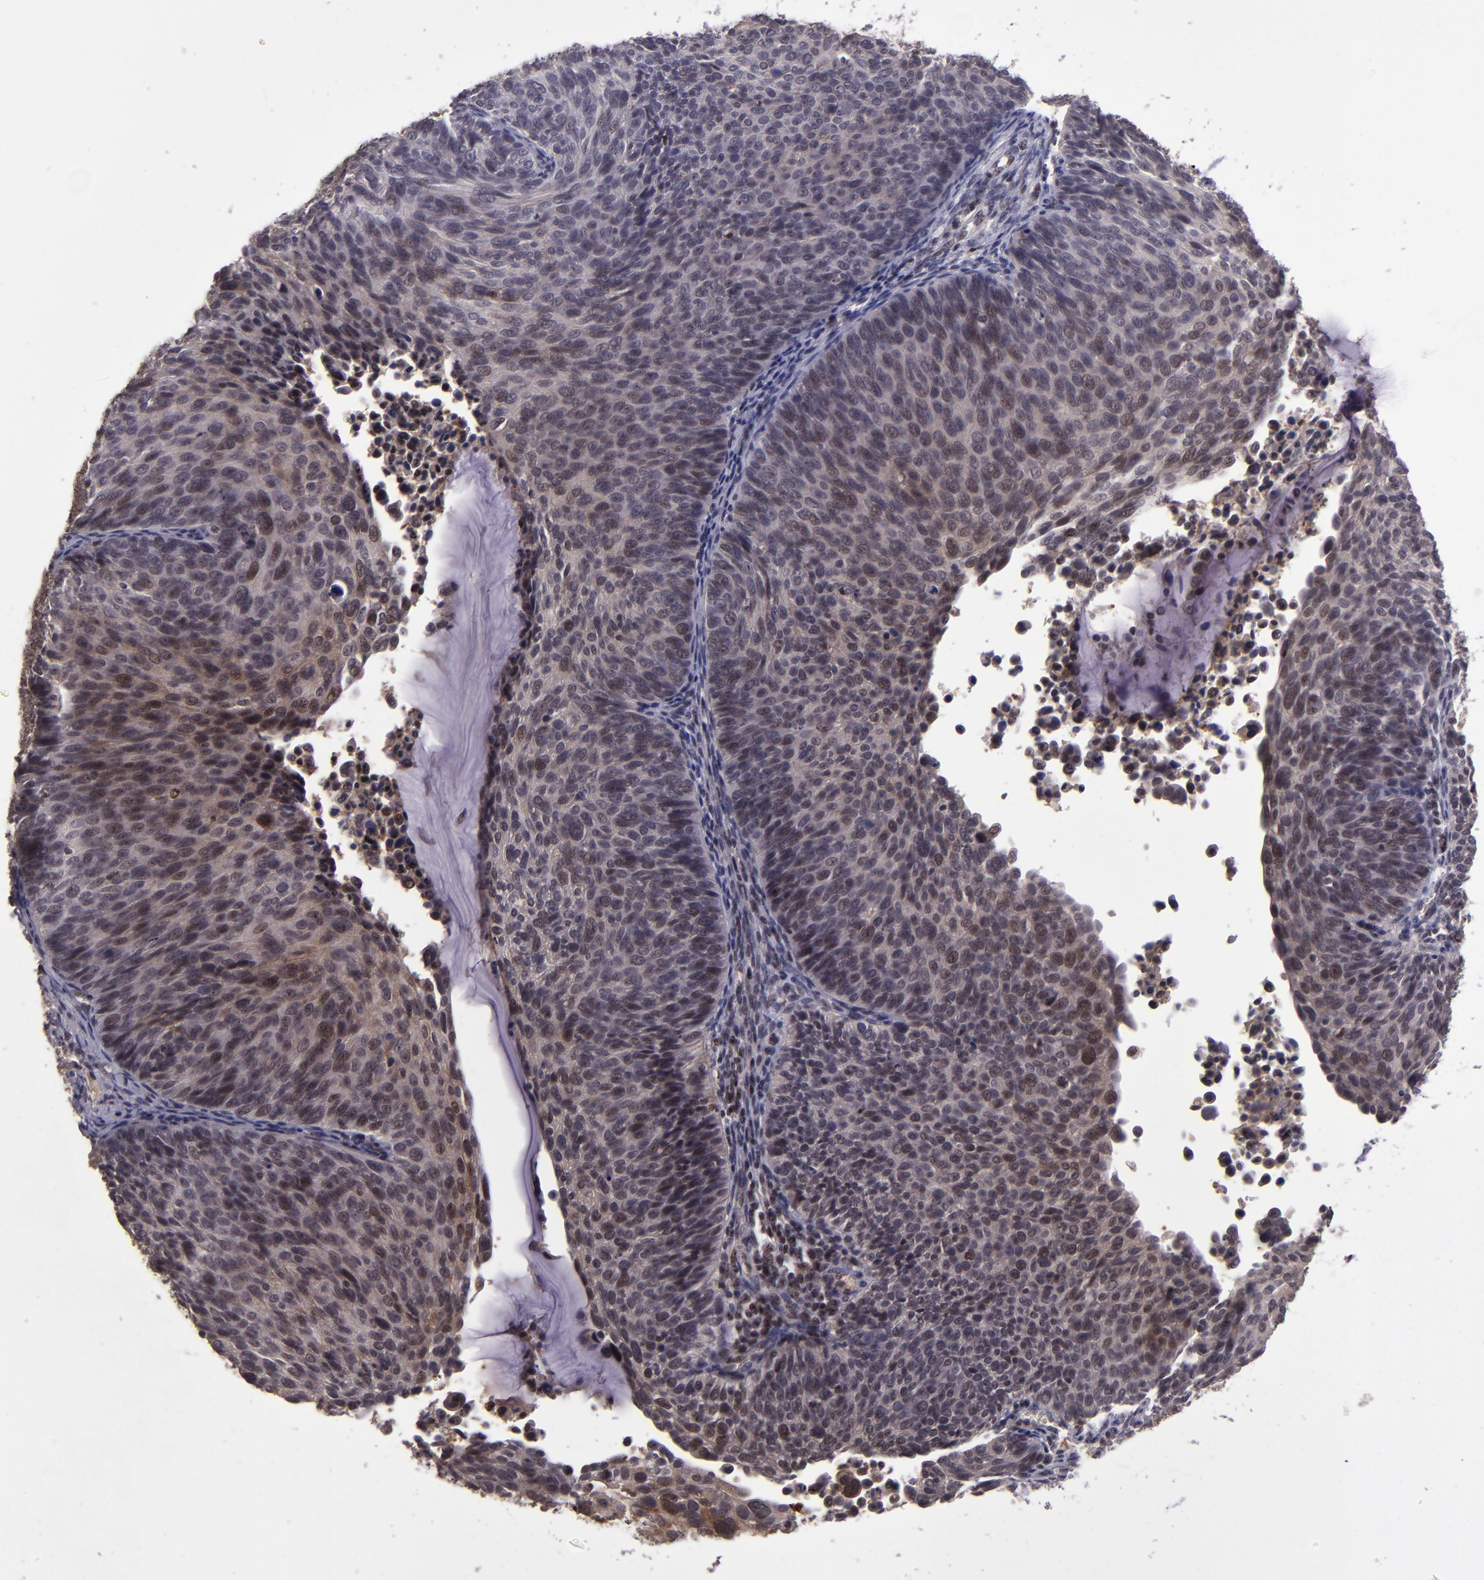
{"staining": {"intensity": "moderate", "quantity": ">75%", "location": "cytoplasmic/membranous,nuclear"}, "tissue": "cervical cancer", "cell_type": "Tumor cells", "image_type": "cancer", "snomed": [{"axis": "morphology", "description": "Squamous cell carcinoma, NOS"}, {"axis": "topography", "description": "Cervix"}], "caption": "A medium amount of moderate cytoplasmic/membranous and nuclear expression is appreciated in approximately >75% of tumor cells in cervical cancer (squamous cell carcinoma) tissue.", "gene": "PCNX4", "patient": {"sex": "female", "age": 36}}